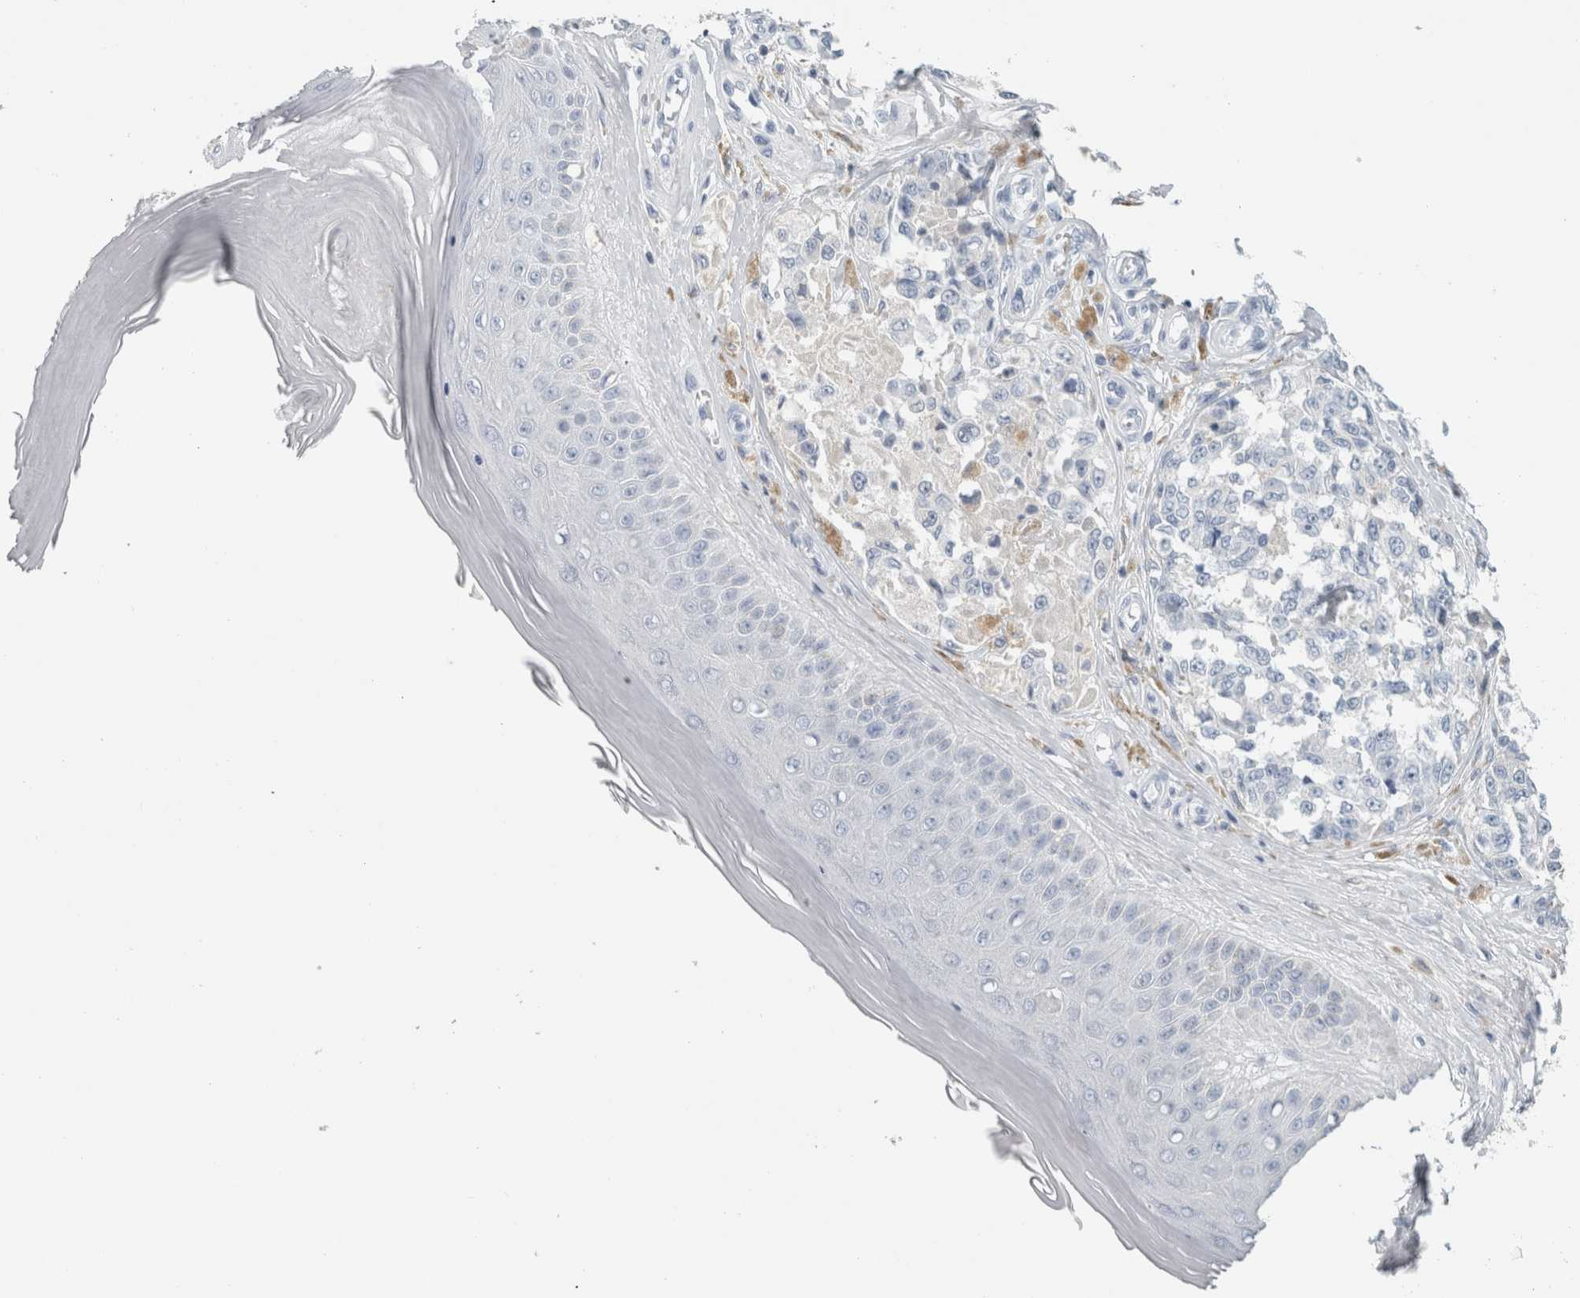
{"staining": {"intensity": "negative", "quantity": "none", "location": "none"}, "tissue": "melanoma", "cell_type": "Tumor cells", "image_type": "cancer", "snomed": [{"axis": "morphology", "description": "Malignant melanoma, NOS"}, {"axis": "topography", "description": "Skin"}], "caption": "This is a histopathology image of immunohistochemistry staining of malignant melanoma, which shows no staining in tumor cells.", "gene": "TSPAN8", "patient": {"sex": "female", "age": 64}}